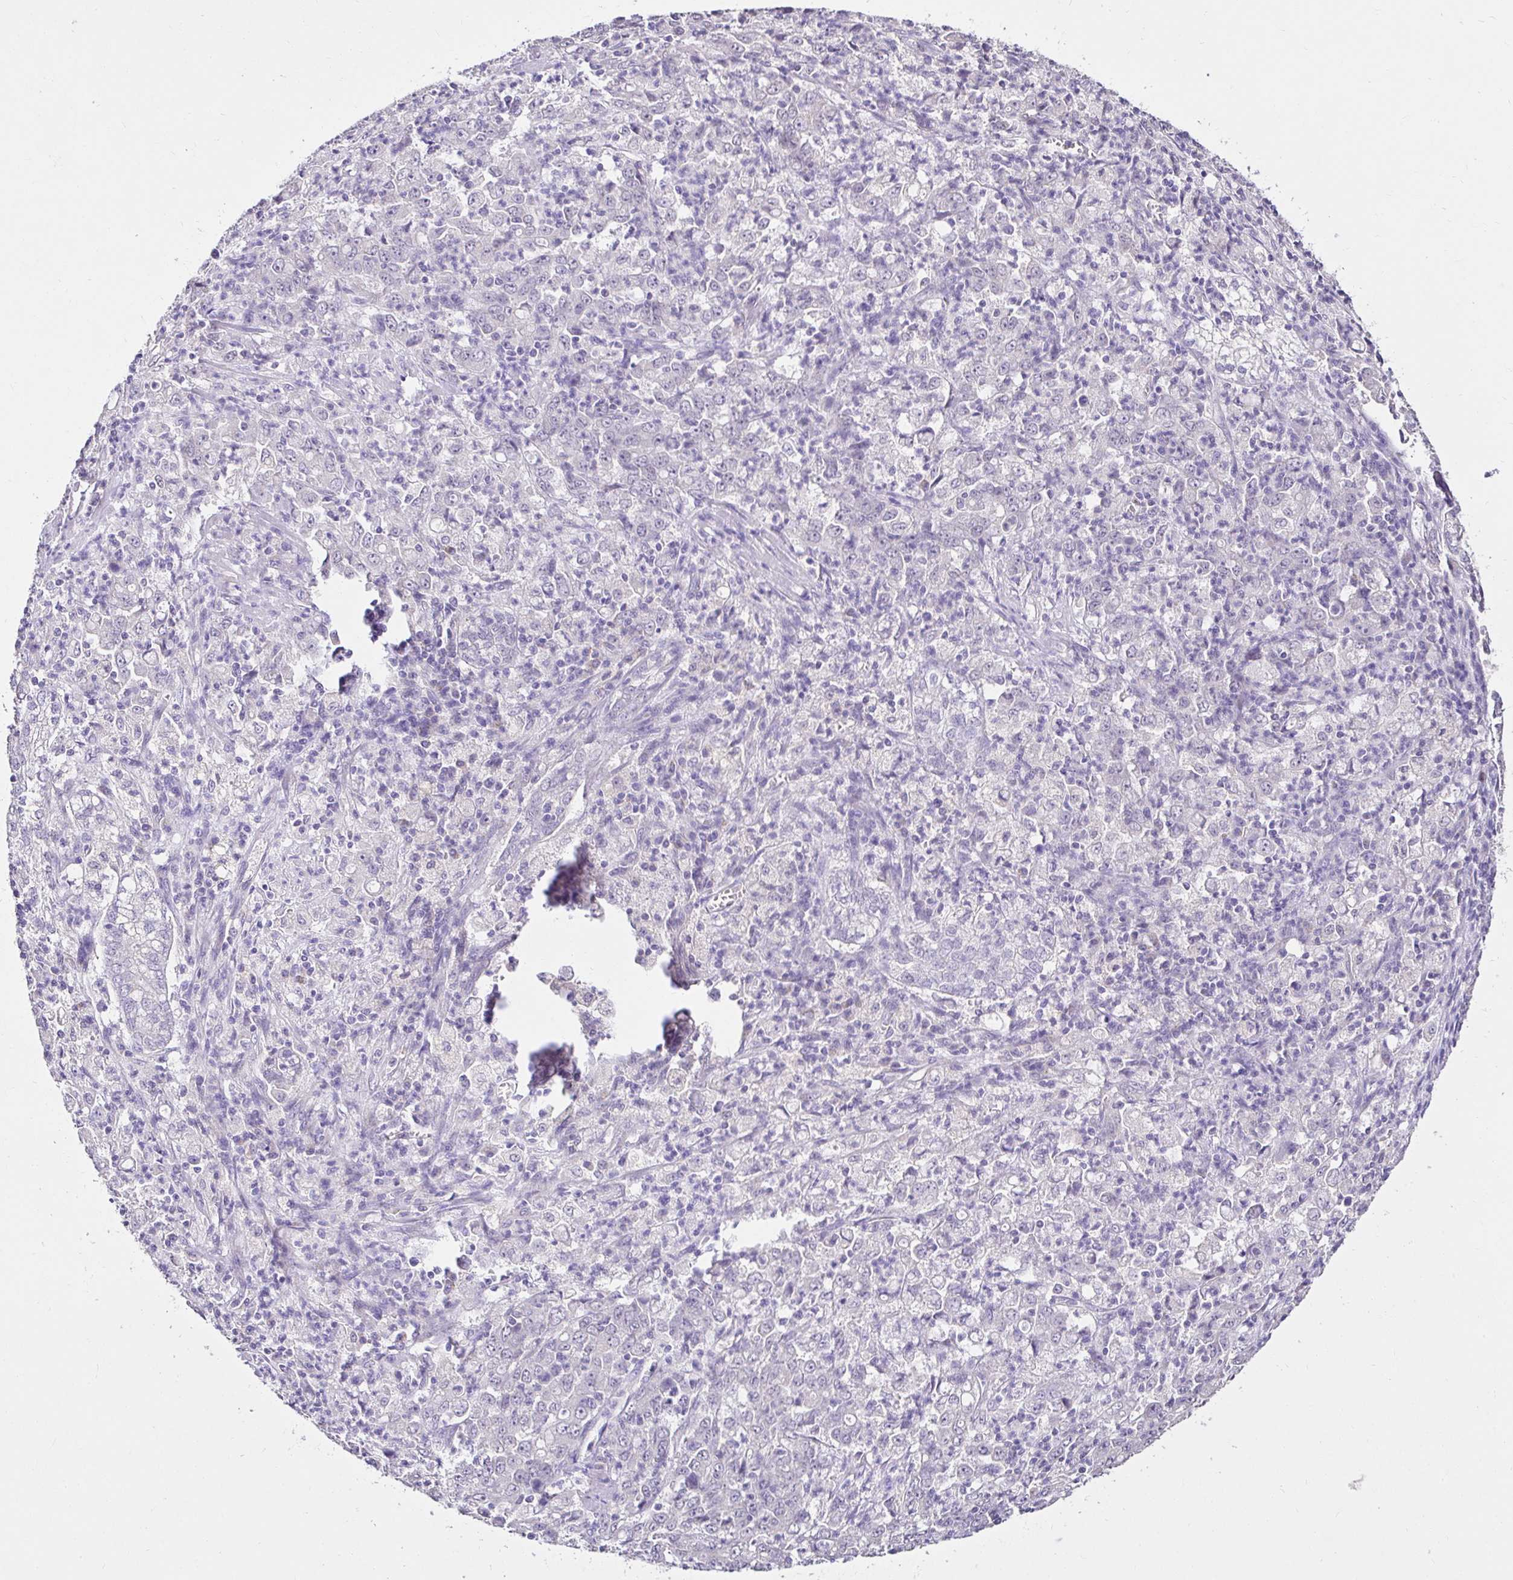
{"staining": {"intensity": "negative", "quantity": "none", "location": "none"}, "tissue": "stomach cancer", "cell_type": "Tumor cells", "image_type": "cancer", "snomed": [{"axis": "morphology", "description": "Adenocarcinoma, NOS"}, {"axis": "topography", "description": "Stomach, lower"}], "caption": "Tumor cells are negative for protein expression in human stomach cancer (adenocarcinoma).", "gene": "KIAA1210", "patient": {"sex": "female", "age": 71}}